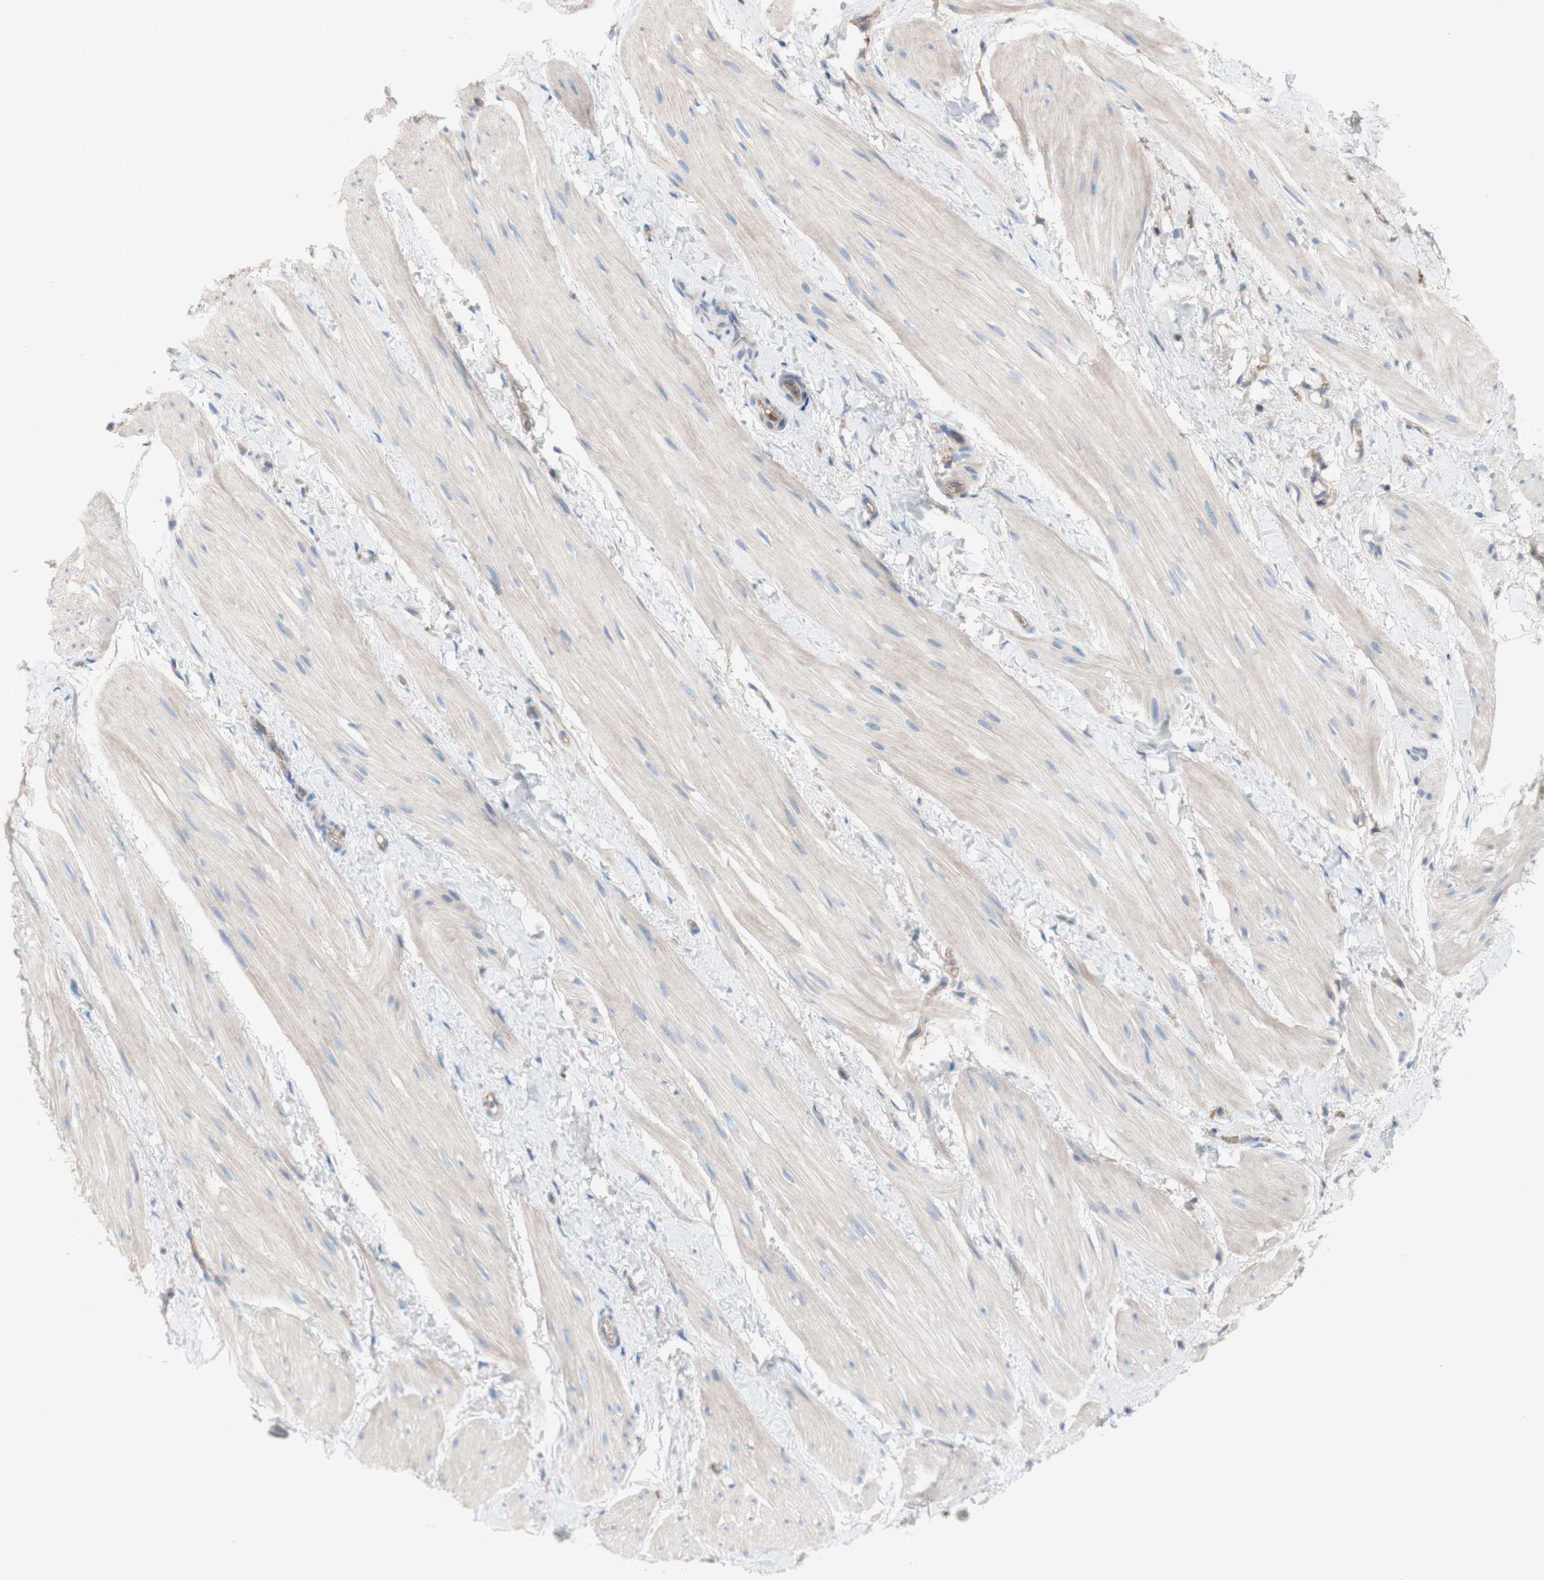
{"staining": {"intensity": "weak", "quantity": "<25%", "location": "cytoplasmic/membranous"}, "tissue": "smooth muscle", "cell_type": "Smooth muscle cells", "image_type": "normal", "snomed": [{"axis": "morphology", "description": "Normal tissue, NOS"}, {"axis": "topography", "description": "Smooth muscle"}], "caption": "Immunohistochemical staining of unremarkable smooth muscle shows no significant expression in smooth muscle cells.", "gene": "CD46", "patient": {"sex": "male", "age": 16}}